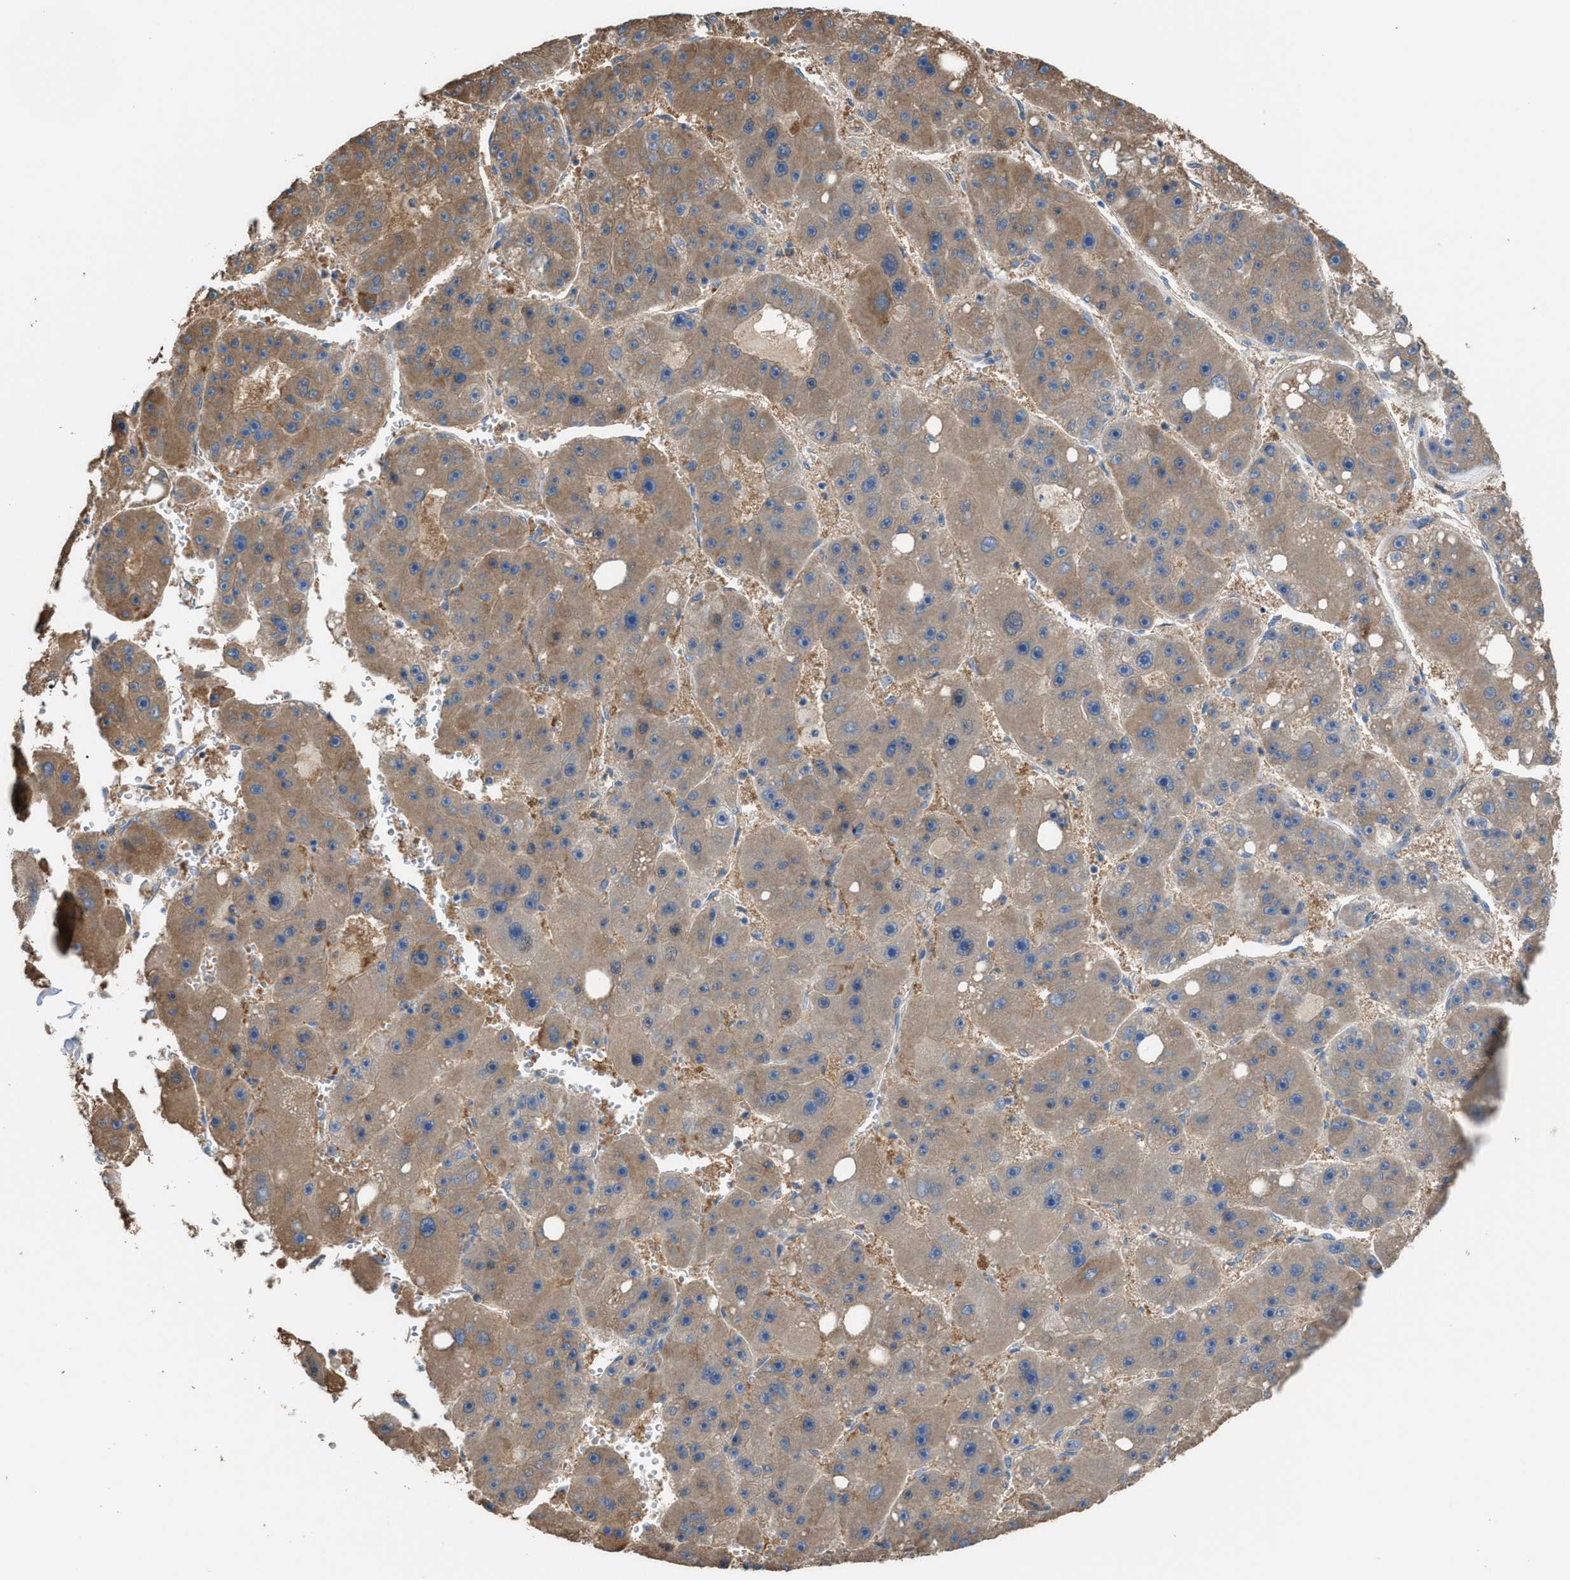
{"staining": {"intensity": "moderate", "quantity": ">75%", "location": "cytoplasmic/membranous"}, "tissue": "liver cancer", "cell_type": "Tumor cells", "image_type": "cancer", "snomed": [{"axis": "morphology", "description": "Carcinoma, Hepatocellular, NOS"}, {"axis": "topography", "description": "Liver"}], "caption": "An immunohistochemistry (IHC) photomicrograph of tumor tissue is shown. Protein staining in brown highlights moderate cytoplasmic/membranous positivity in liver cancer within tumor cells.", "gene": "NQO2", "patient": {"sex": "female", "age": 61}}